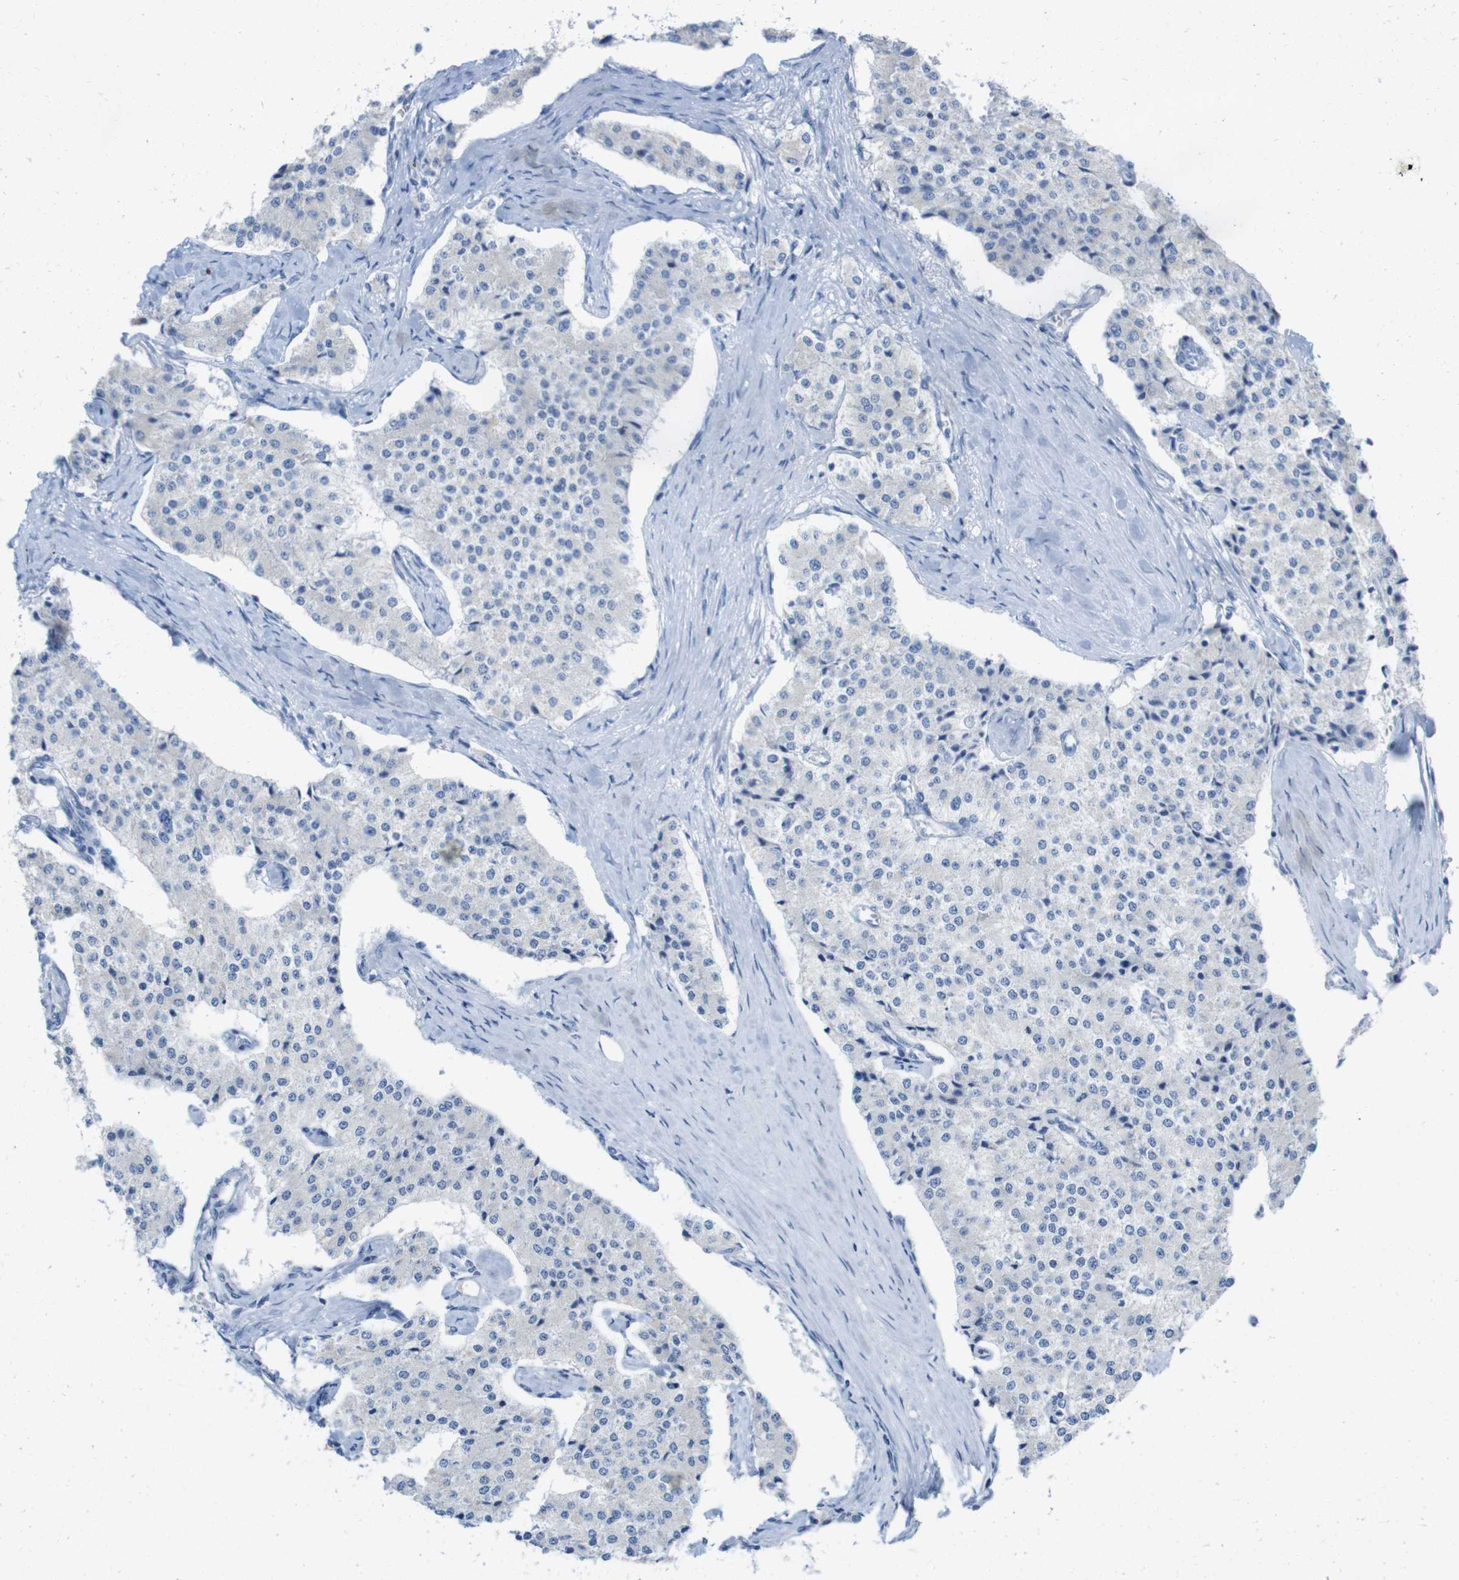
{"staining": {"intensity": "negative", "quantity": "none", "location": "none"}, "tissue": "carcinoid", "cell_type": "Tumor cells", "image_type": "cancer", "snomed": [{"axis": "morphology", "description": "Carcinoid, malignant, NOS"}, {"axis": "topography", "description": "Colon"}], "caption": "The histopathology image demonstrates no staining of tumor cells in malignant carcinoid.", "gene": "LAG3", "patient": {"sex": "female", "age": 52}}